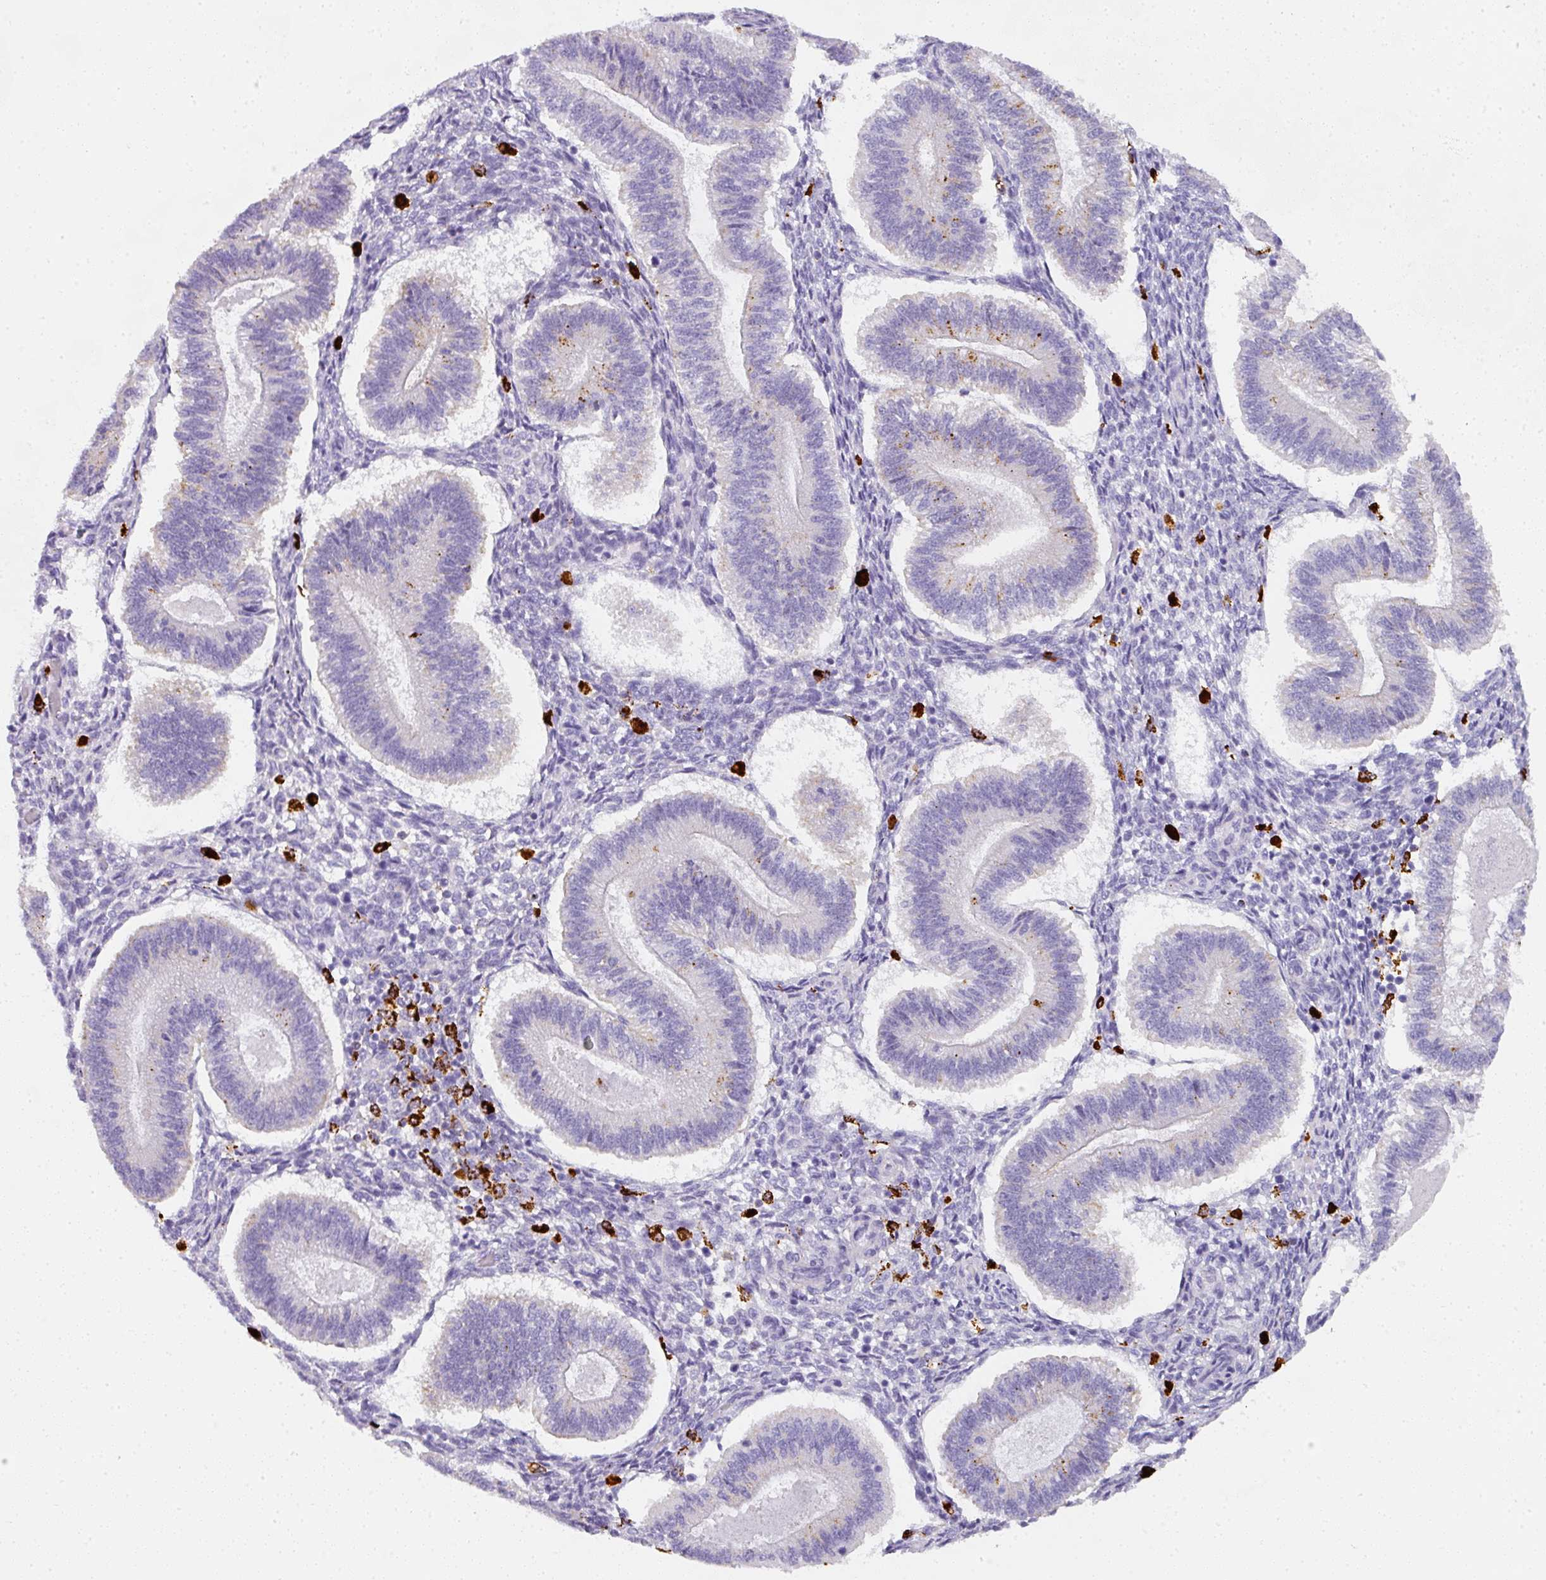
{"staining": {"intensity": "negative", "quantity": "none", "location": "none"}, "tissue": "endometrium", "cell_type": "Cells in endometrial stroma", "image_type": "normal", "snomed": [{"axis": "morphology", "description": "Normal tissue, NOS"}, {"axis": "topography", "description": "Endometrium"}], "caption": "The immunohistochemistry histopathology image has no significant expression in cells in endometrial stroma of endometrium.", "gene": "MMACHC", "patient": {"sex": "female", "age": 25}}